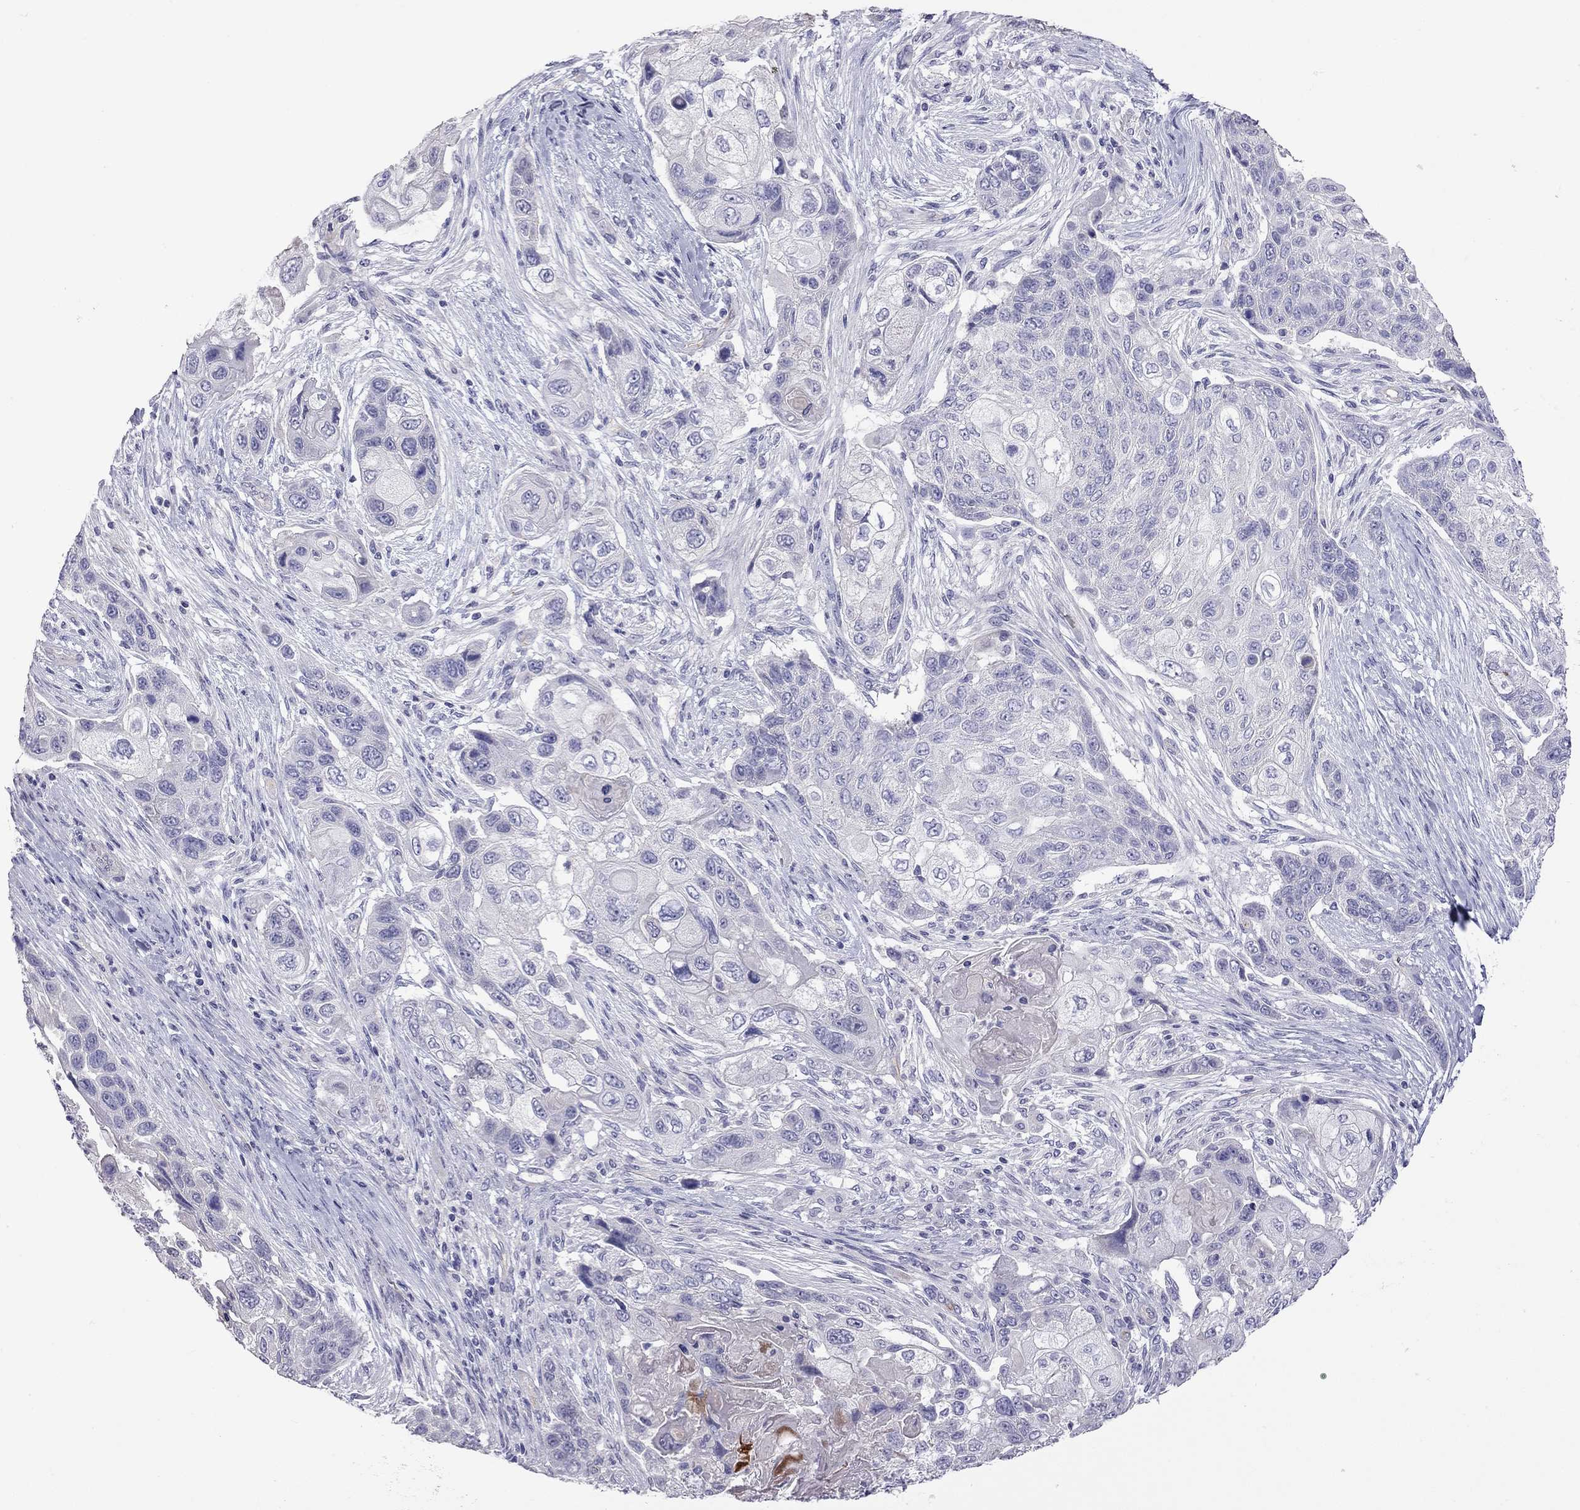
{"staining": {"intensity": "negative", "quantity": "none", "location": "none"}, "tissue": "lung cancer", "cell_type": "Tumor cells", "image_type": "cancer", "snomed": [{"axis": "morphology", "description": "Squamous cell carcinoma, NOS"}, {"axis": "topography", "description": "Lung"}], "caption": "Immunohistochemistry (IHC) photomicrograph of neoplastic tissue: lung squamous cell carcinoma stained with DAB demonstrates no significant protein positivity in tumor cells.", "gene": "FEZ1", "patient": {"sex": "male", "age": 69}}